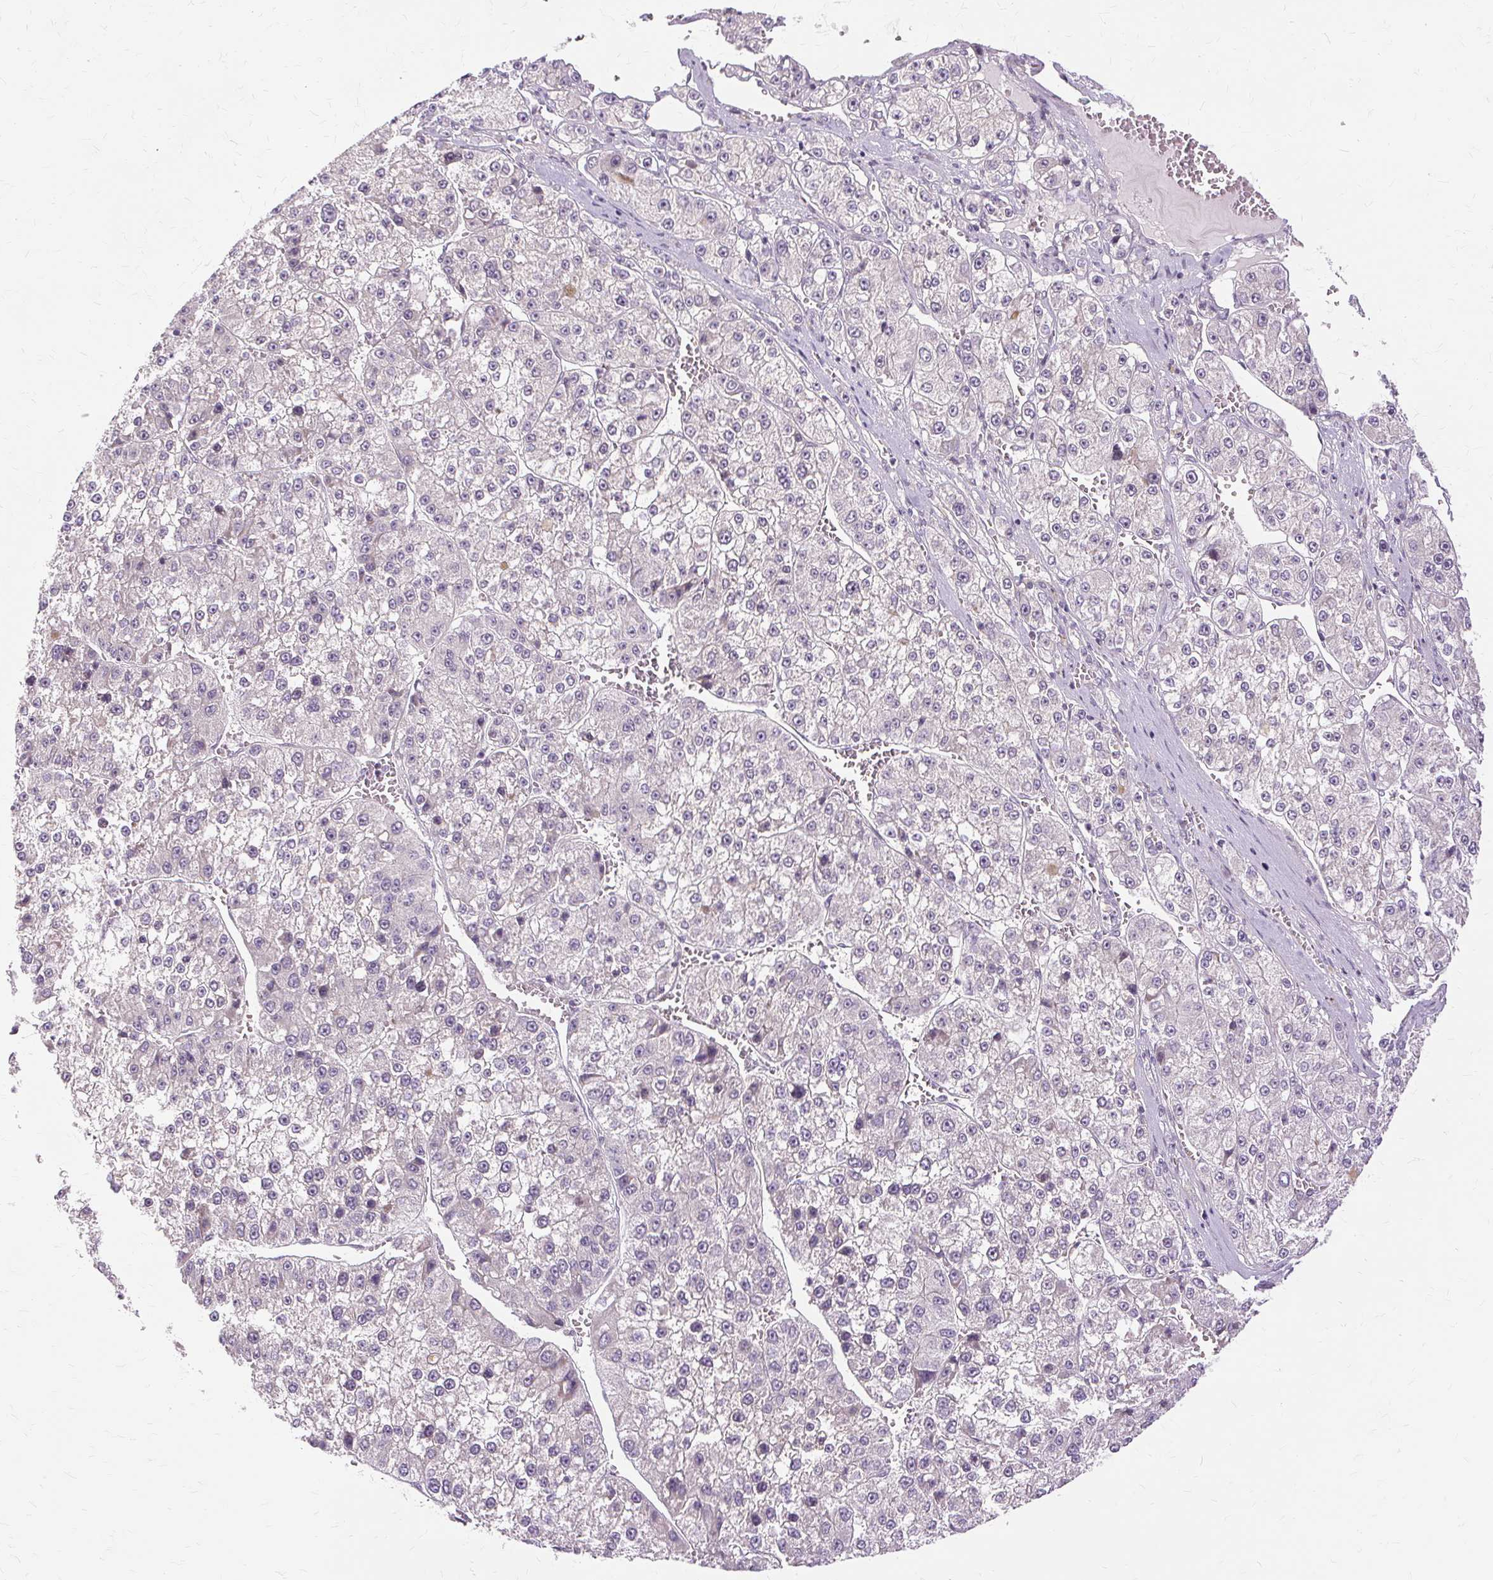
{"staining": {"intensity": "negative", "quantity": "none", "location": "none"}, "tissue": "liver cancer", "cell_type": "Tumor cells", "image_type": "cancer", "snomed": [{"axis": "morphology", "description": "Carcinoma, Hepatocellular, NOS"}, {"axis": "topography", "description": "Liver"}], "caption": "Tumor cells show no significant staining in hepatocellular carcinoma (liver).", "gene": "MMACHC", "patient": {"sex": "female", "age": 73}}